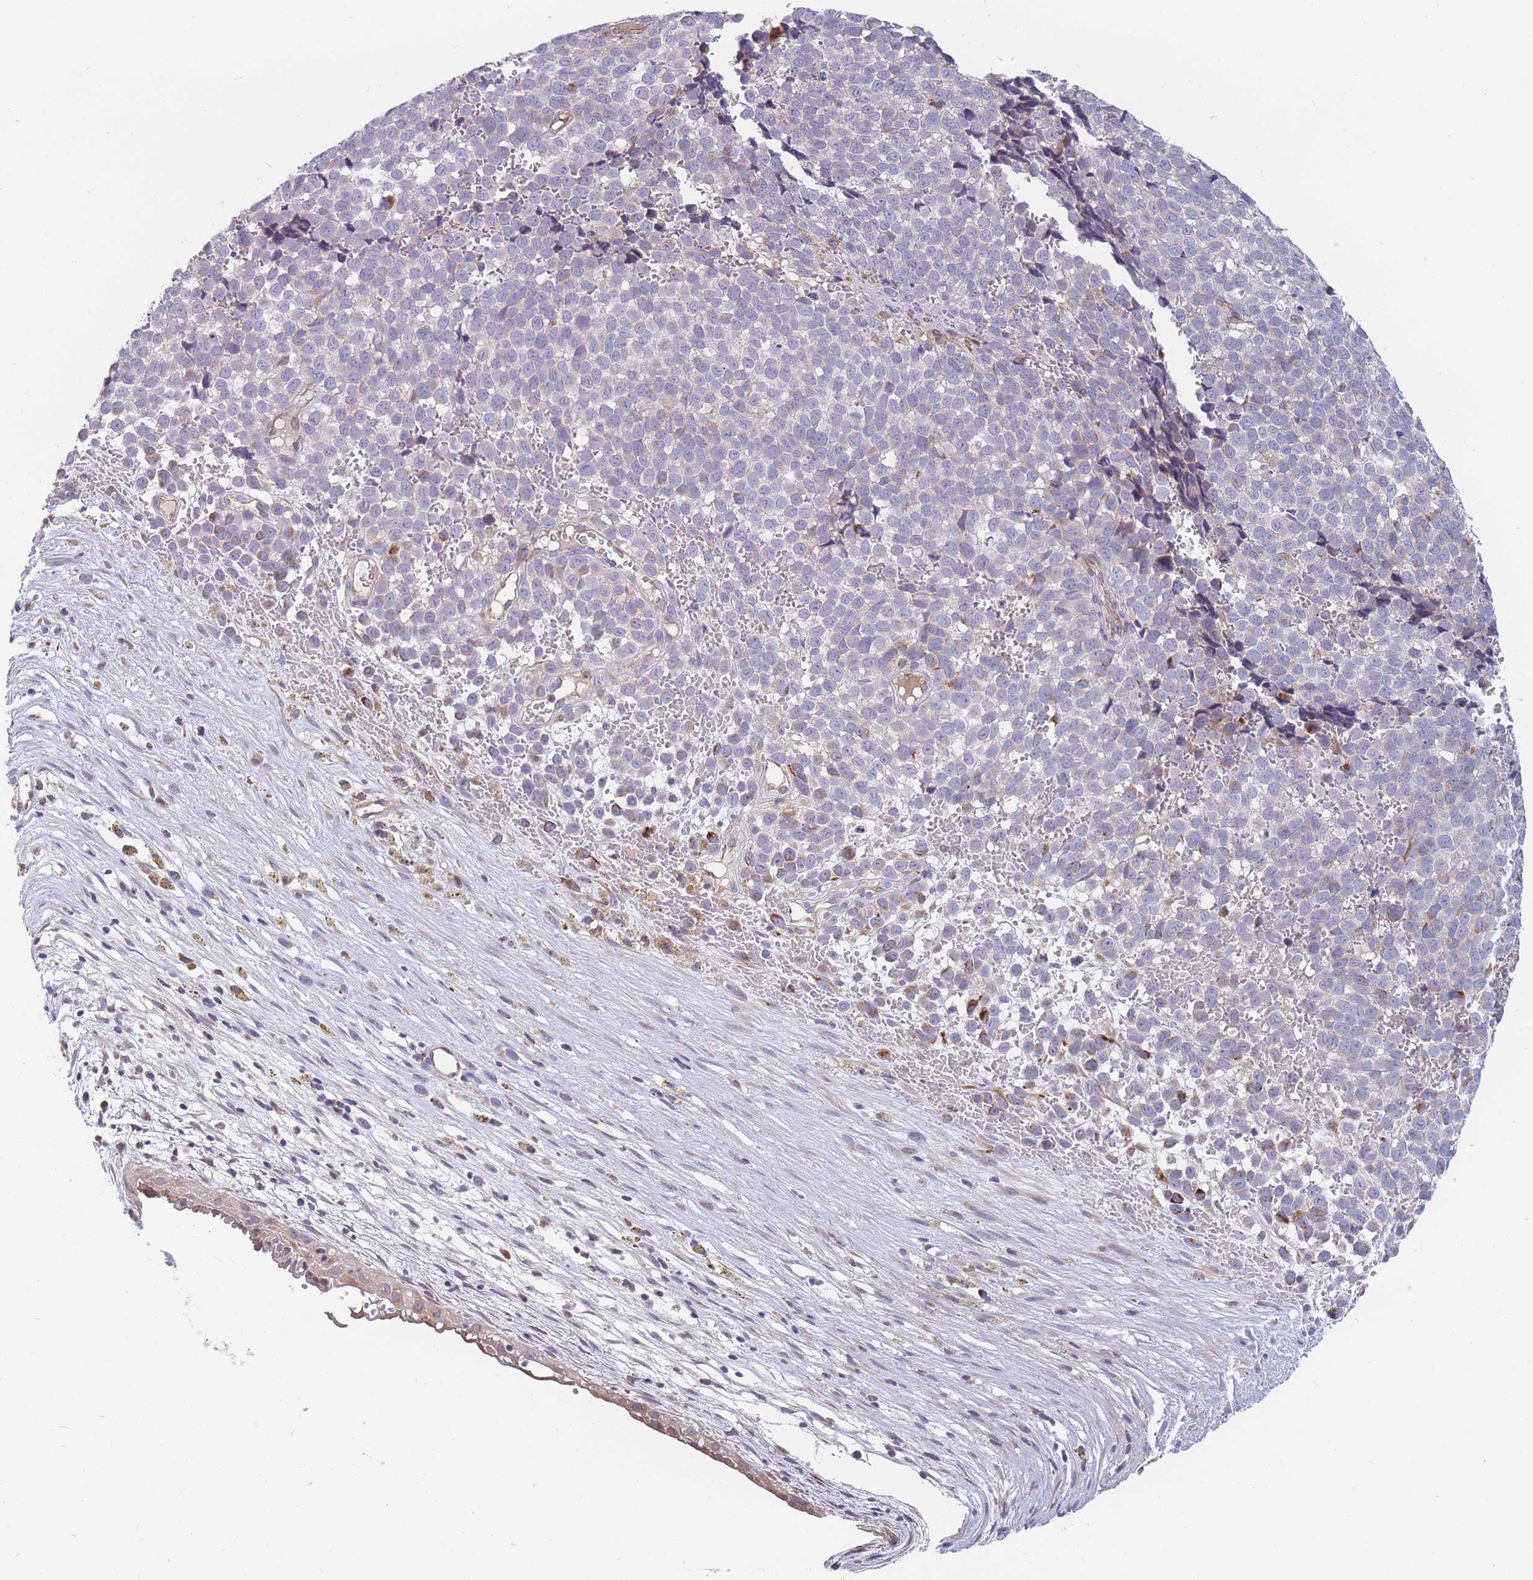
{"staining": {"intensity": "negative", "quantity": "none", "location": "none"}, "tissue": "melanoma", "cell_type": "Tumor cells", "image_type": "cancer", "snomed": [{"axis": "morphology", "description": "Malignant melanoma, NOS"}, {"axis": "topography", "description": "Nose, NOS"}], "caption": "This is an immunohistochemistry micrograph of melanoma. There is no staining in tumor cells.", "gene": "TMEM131L", "patient": {"sex": "female", "age": 48}}